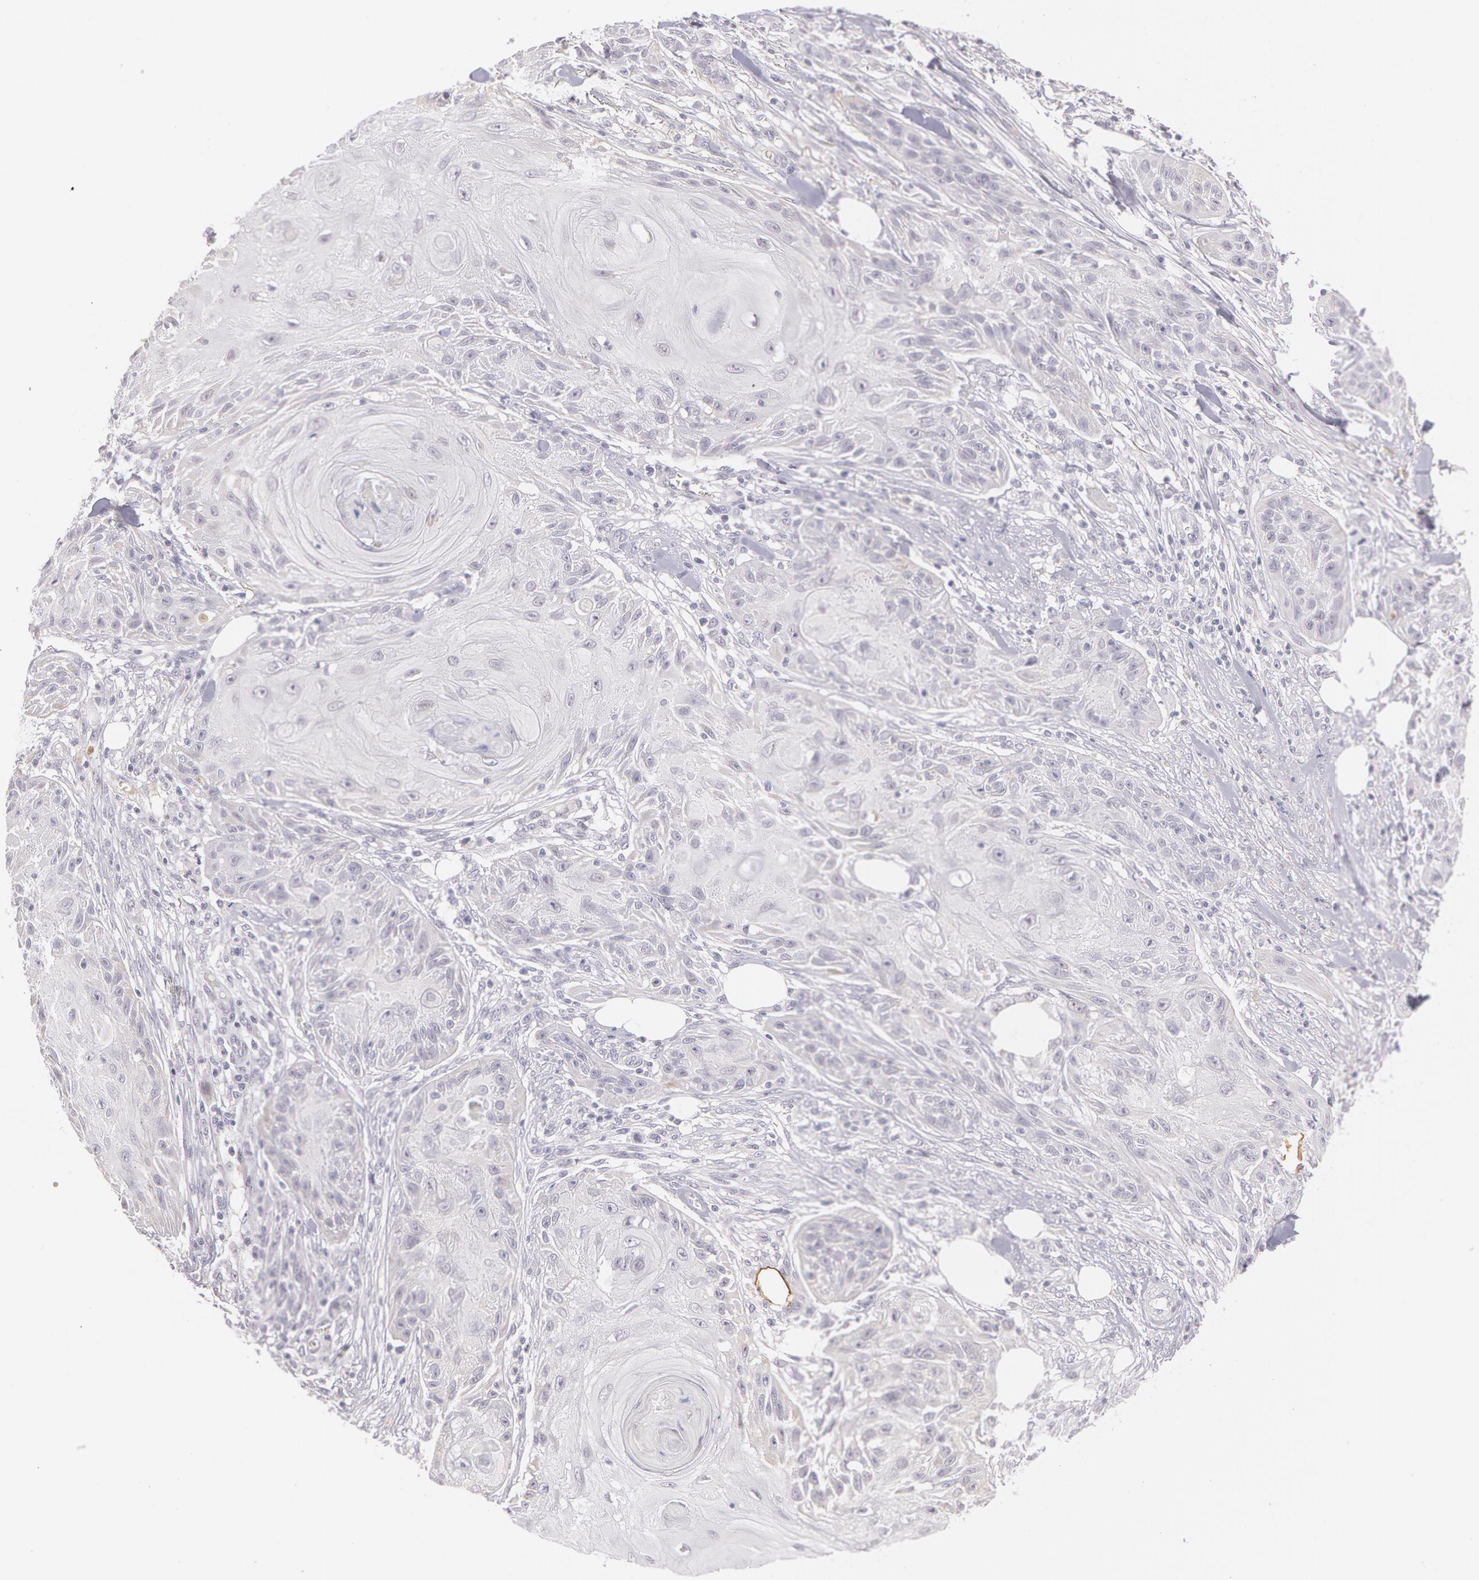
{"staining": {"intensity": "negative", "quantity": "none", "location": "none"}, "tissue": "skin cancer", "cell_type": "Tumor cells", "image_type": "cancer", "snomed": [{"axis": "morphology", "description": "Squamous cell carcinoma, NOS"}, {"axis": "topography", "description": "Skin"}], "caption": "Human skin cancer stained for a protein using immunohistochemistry (IHC) demonstrates no staining in tumor cells.", "gene": "LBP", "patient": {"sex": "female", "age": 88}}